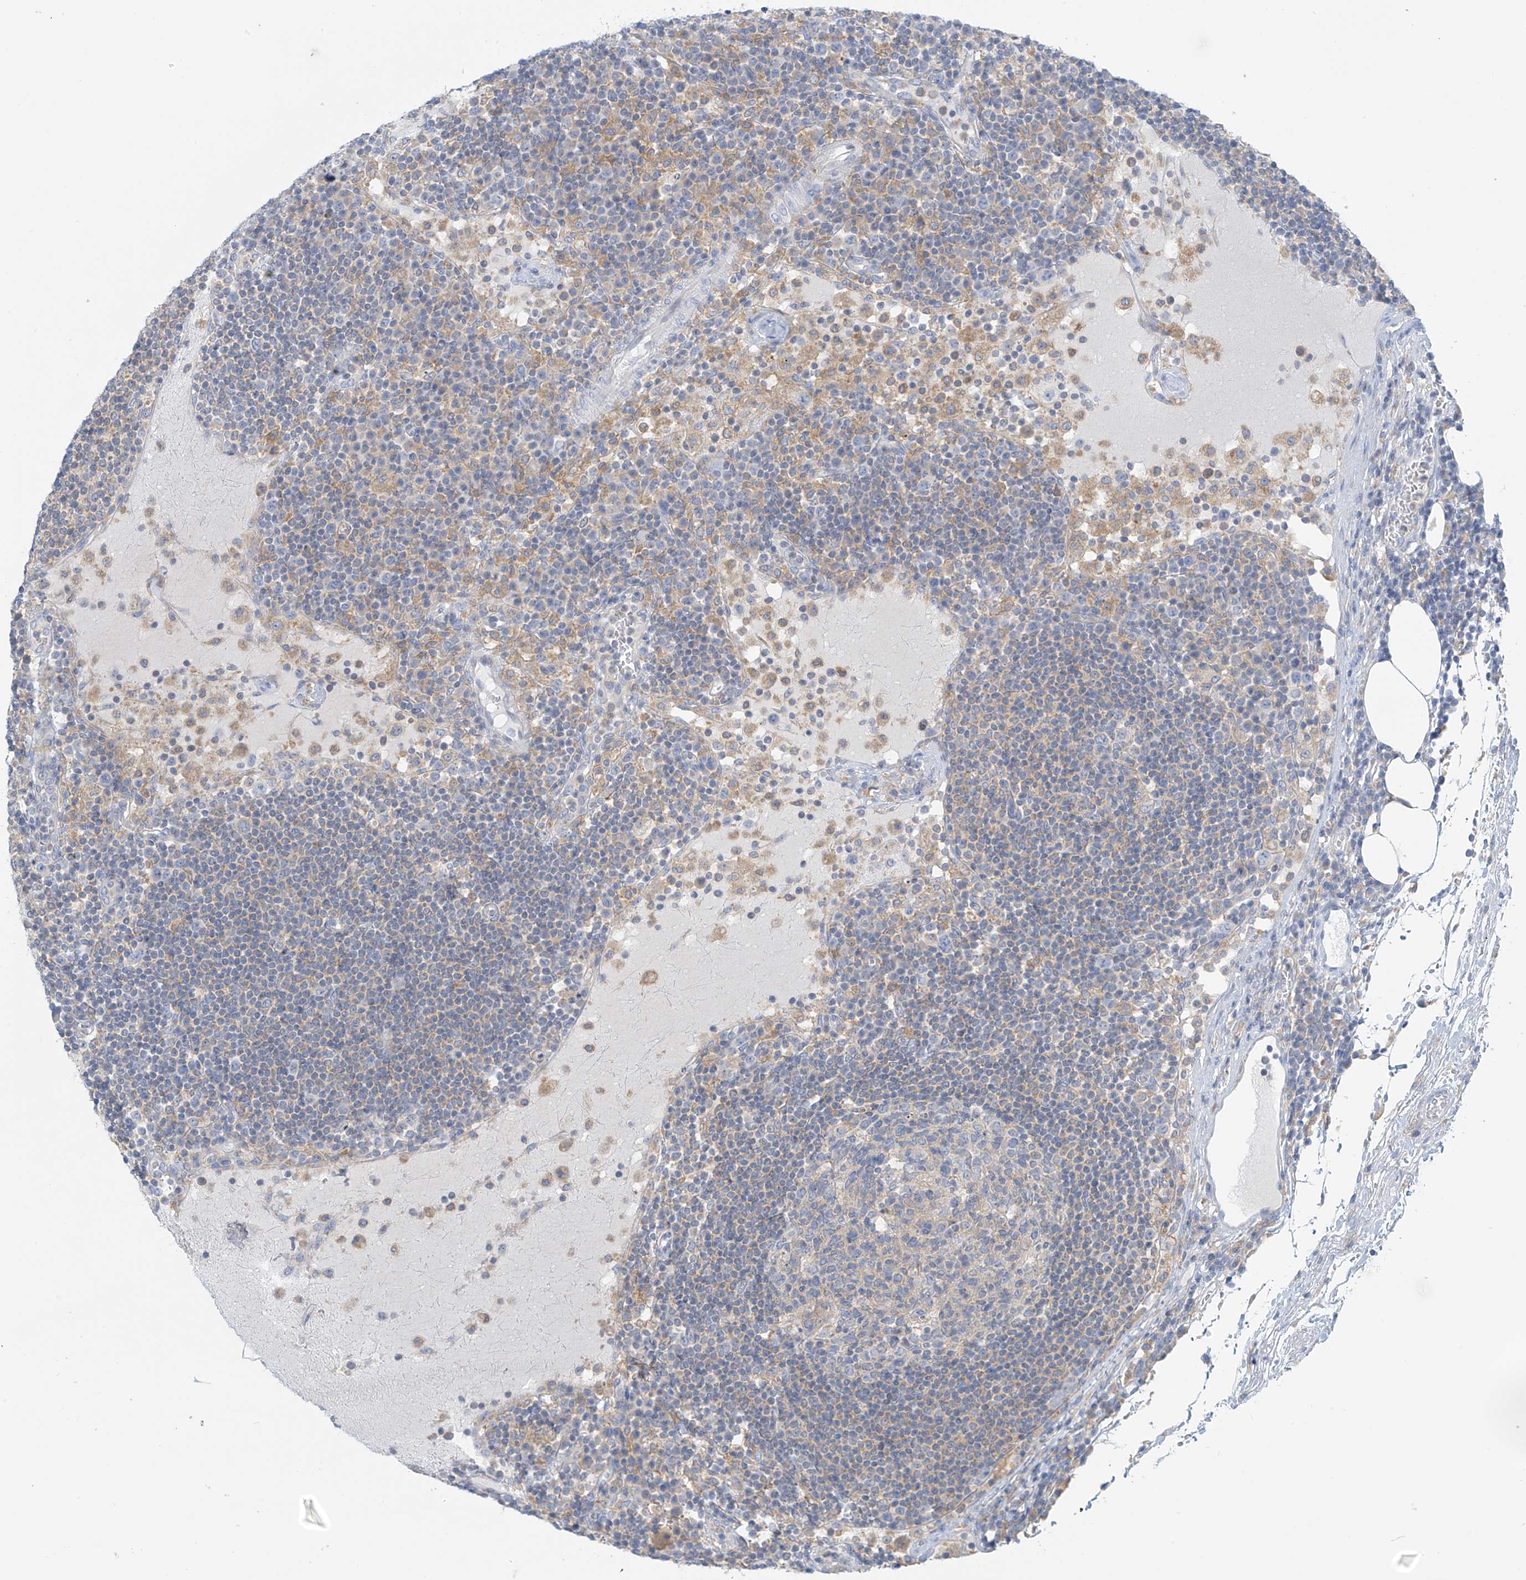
{"staining": {"intensity": "negative", "quantity": "none", "location": "none"}, "tissue": "lymph node", "cell_type": "Germinal center cells", "image_type": "normal", "snomed": [{"axis": "morphology", "description": "Normal tissue, NOS"}, {"axis": "topography", "description": "Lymph node"}], "caption": "The histopathology image displays no significant expression in germinal center cells of lymph node.", "gene": "SLC6A12", "patient": {"sex": "female", "age": 53}}